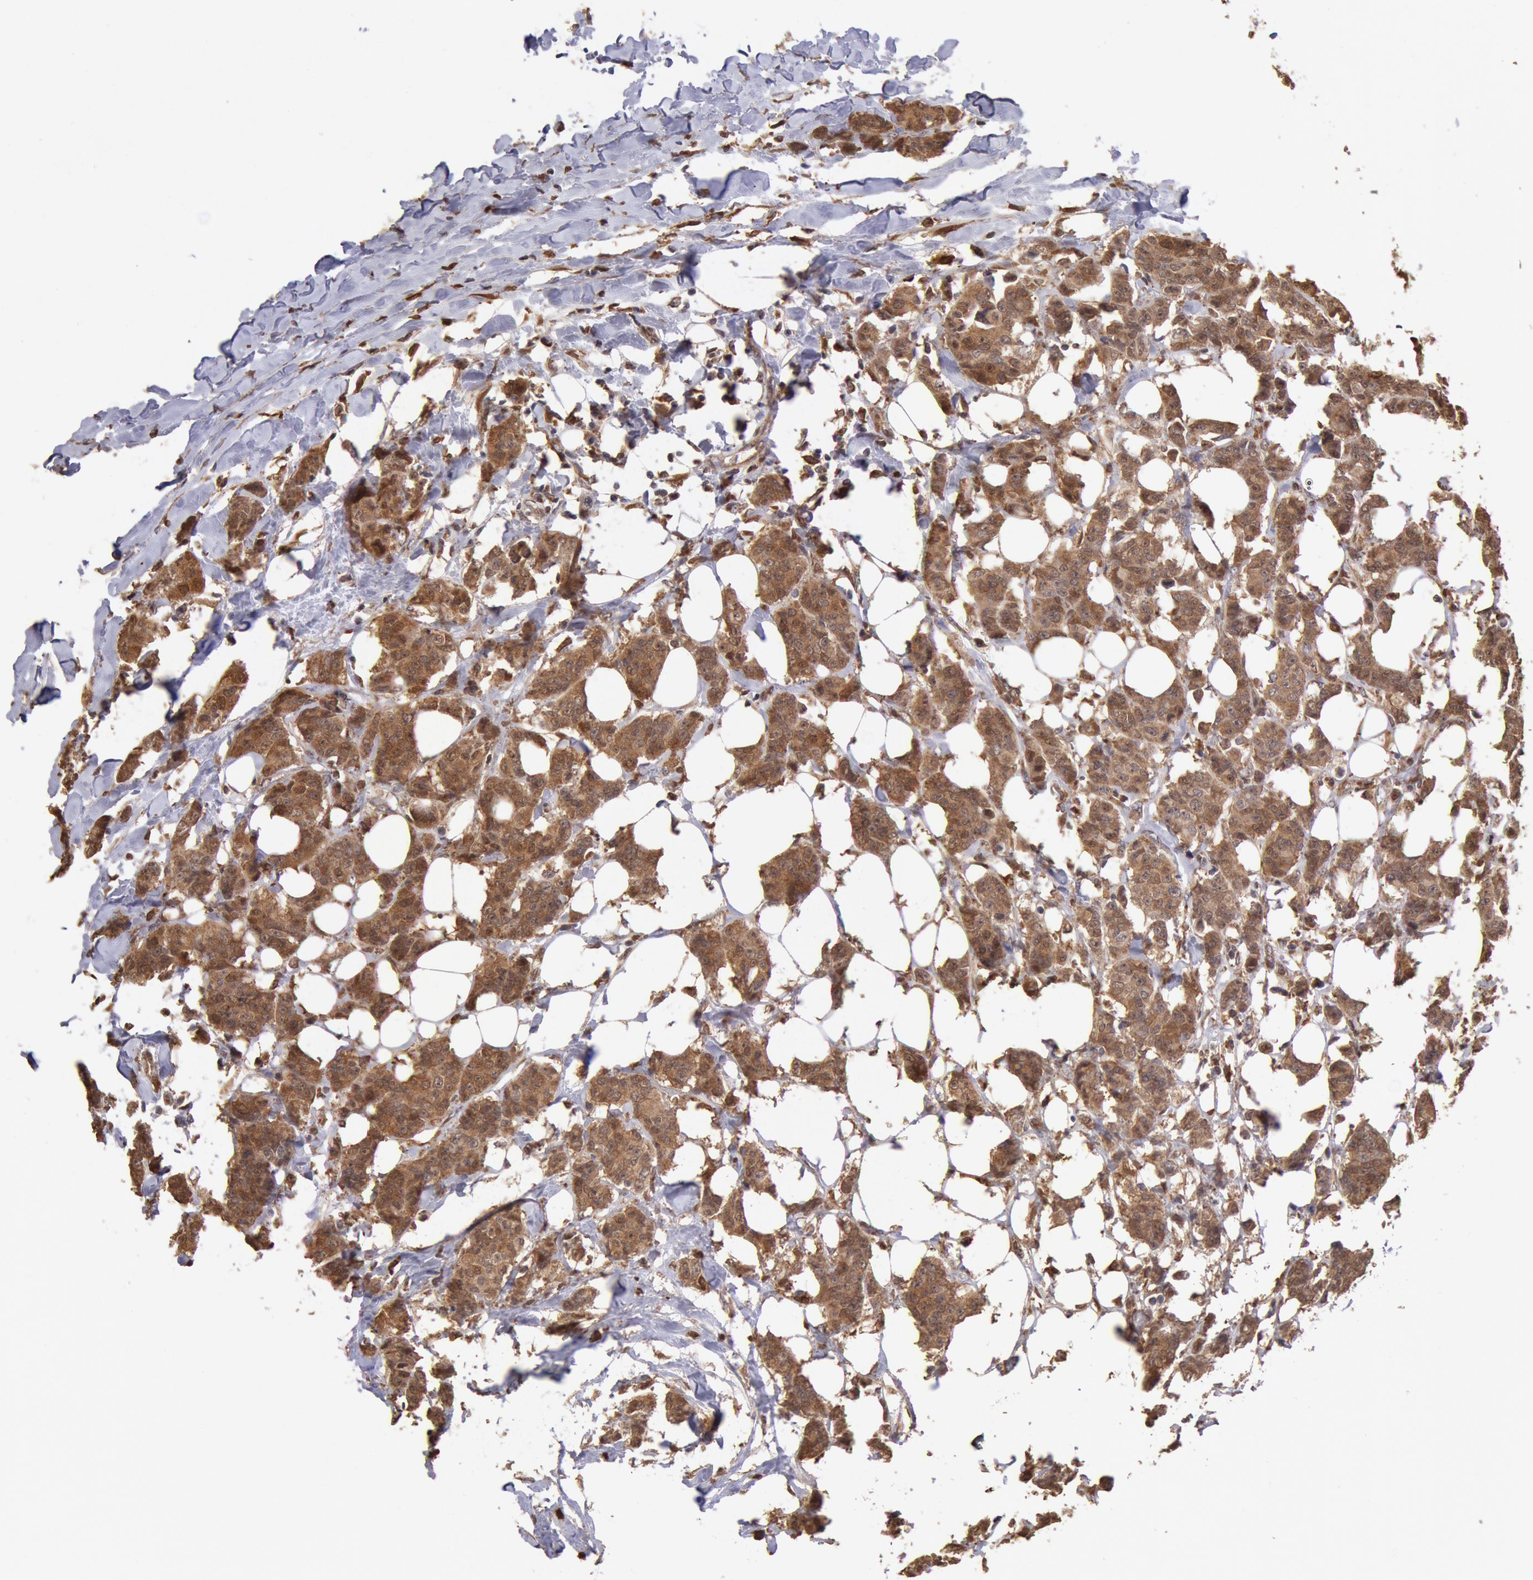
{"staining": {"intensity": "strong", "quantity": ">75%", "location": "cytoplasmic/membranous,nuclear"}, "tissue": "breast cancer", "cell_type": "Tumor cells", "image_type": "cancer", "snomed": [{"axis": "morphology", "description": "Duct carcinoma"}, {"axis": "topography", "description": "Breast"}], "caption": "There is high levels of strong cytoplasmic/membranous and nuclear expression in tumor cells of breast cancer (infiltrating ductal carcinoma), as demonstrated by immunohistochemical staining (brown color).", "gene": "COMT", "patient": {"sex": "female", "age": 40}}